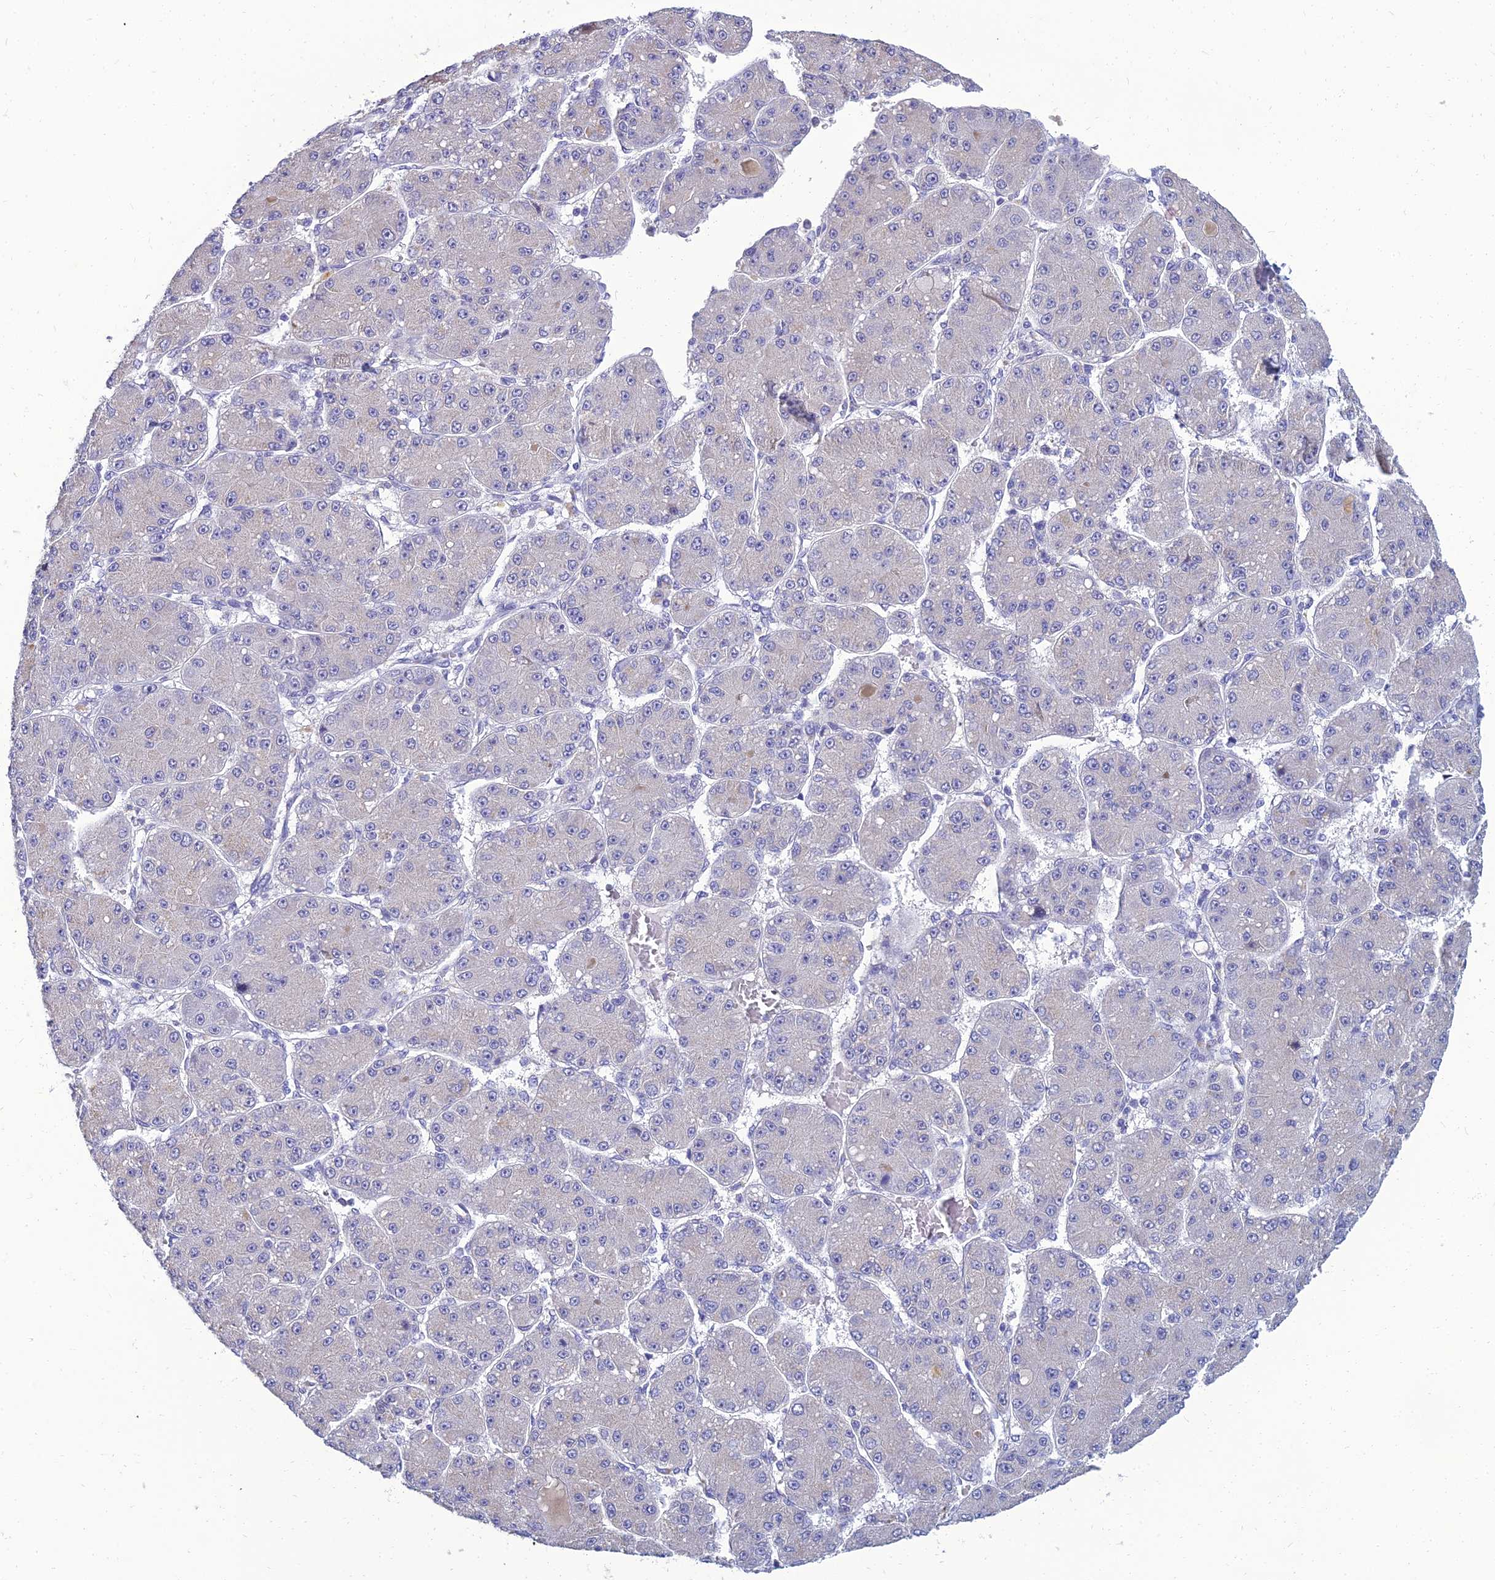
{"staining": {"intensity": "negative", "quantity": "none", "location": "none"}, "tissue": "liver cancer", "cell_type": "Tumor cells", "image_type": "cancer", "snomed": [{"axis": "morphology", "description": "Carcinoma, Hepatocellular, NOS"}, {"axis": "topography", "description": "Liver"}], "caption": "Immunohistochemistry photomicrograph of neoplastic tissue: liver cancer (hepatocellular carcinoma) stained with DAB shows no significant protein positivity in tumor cells.", "gene": "NPY", "patient": {"sex": "male", "age": 67}}